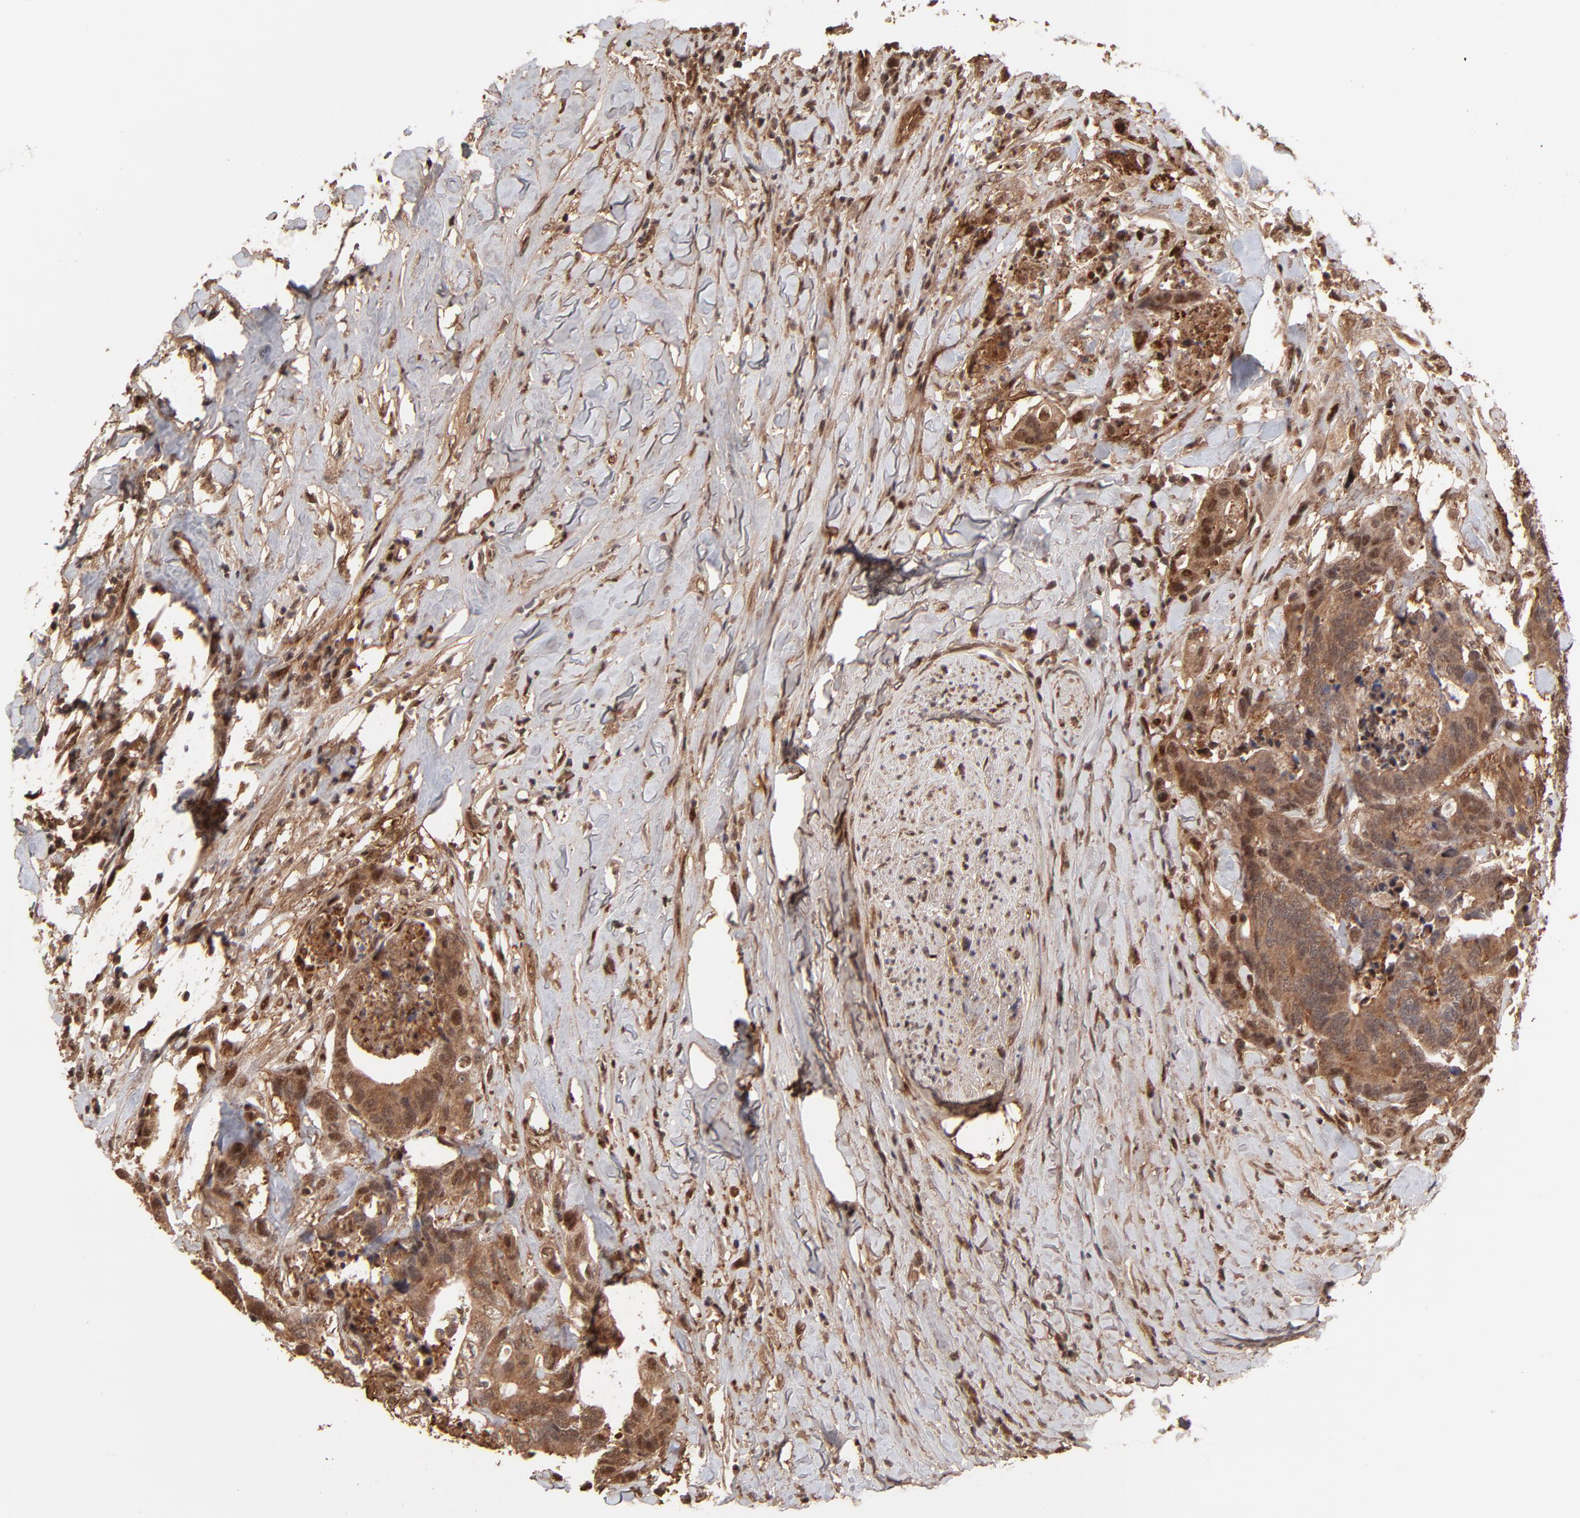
{"staining": {"intensity": "moderate", "quantity": "25%-75%", "location": "cytoplasmic/membranous,nuclear"}, "tissue": "colorectal cancer", "cell_type": "Tumor cells", "image_type": "cancer", "snomed": [{"axis": "morphology", "description": "Adenocarcinoma, NOS"}, {"axis": "topography", "description": "Rectum"}], "caption": "Immunohistochemistry (IHC) image of neoplastic tissue: human colorectal adenocarcinoma stained using IHC demonstrates medium levels of moderate protein expression localized specifically in the cytoplasmic/membranous and nuclear of tumor cells, appearing as a cytoplasmic/membranous and nuclear brown color.", "gene": "PSMD14", "patient": {"sex": "male", "age": 55}}